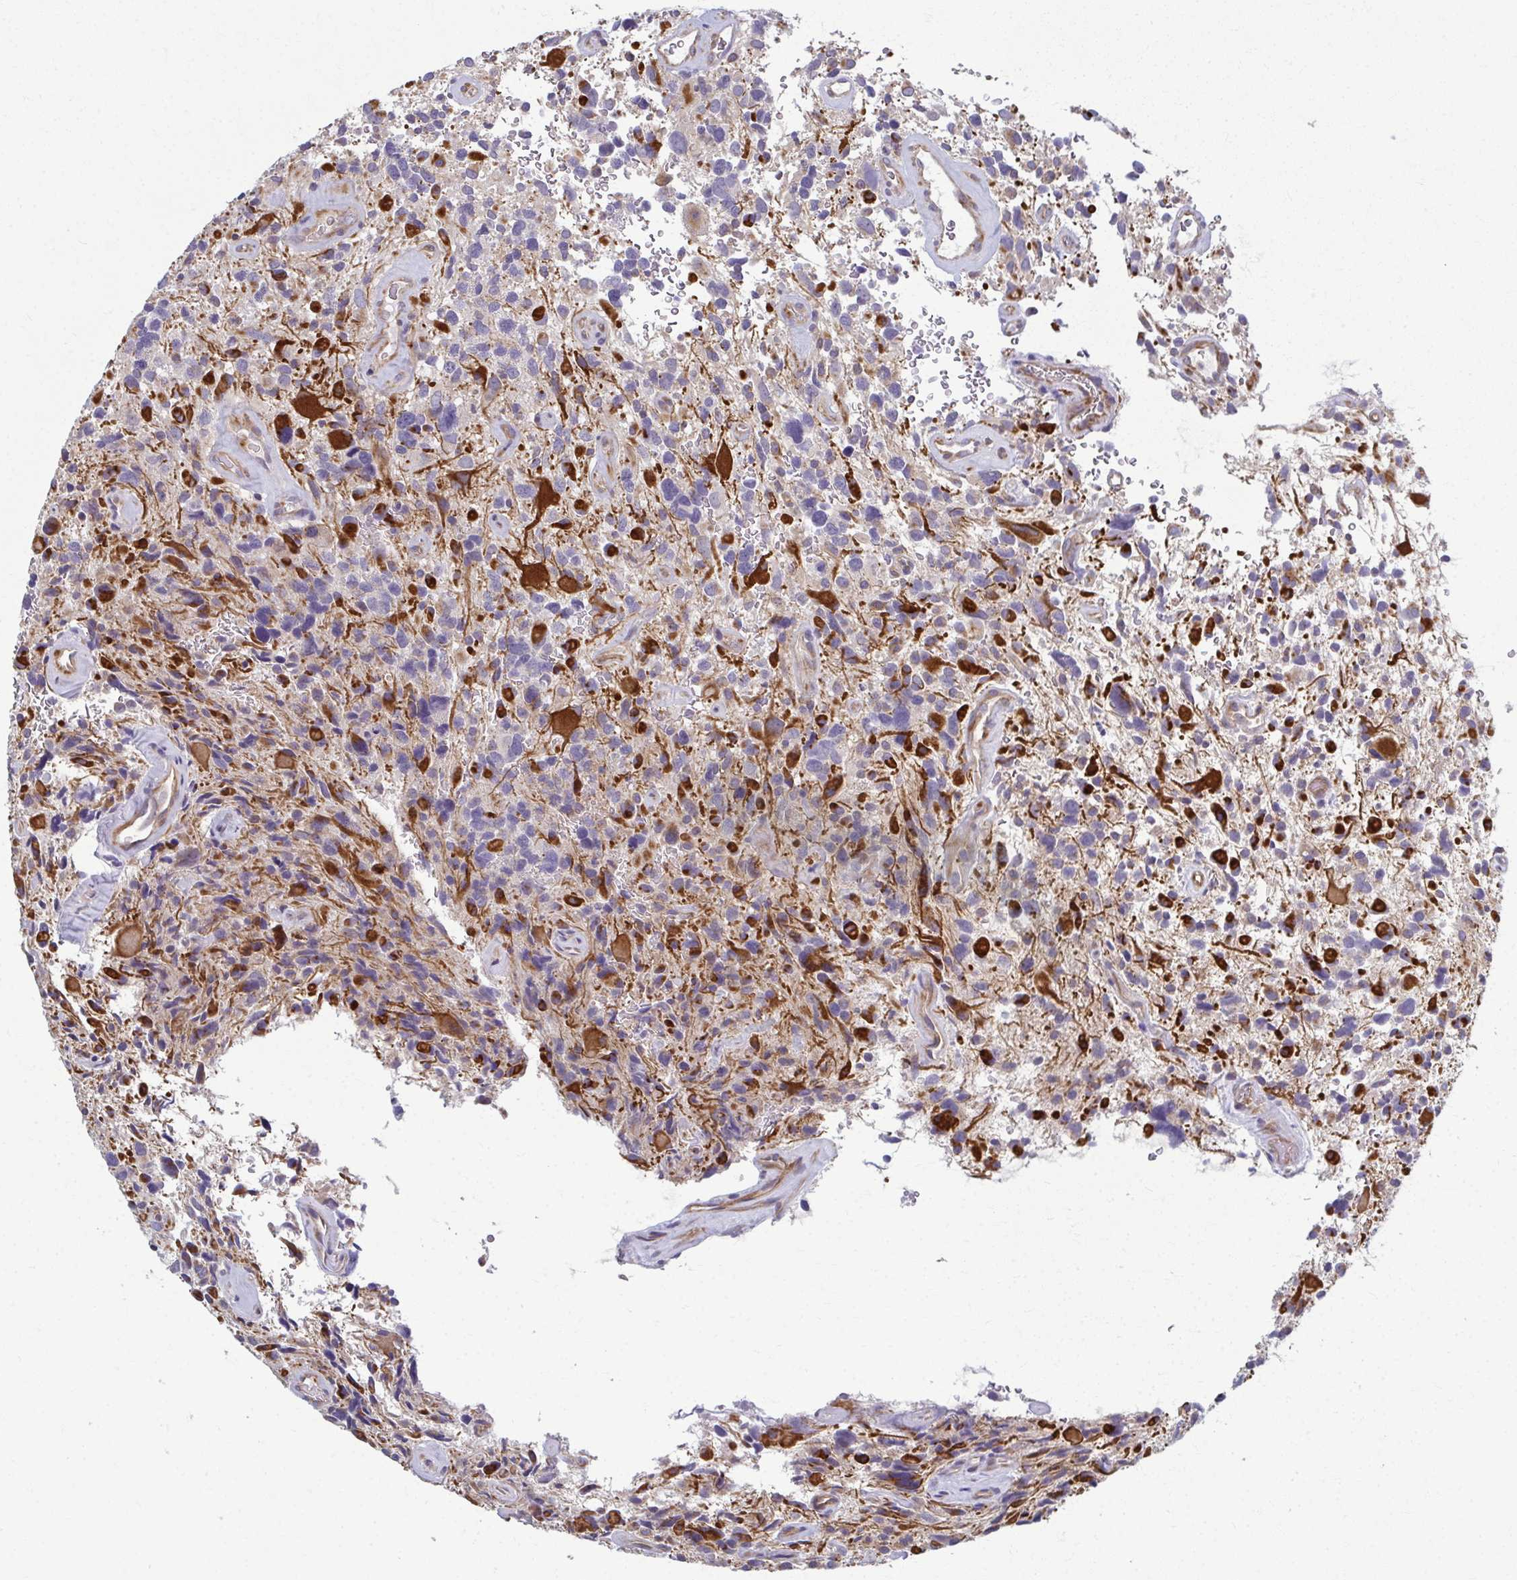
{"staining": {"intensity": "negative", "quantity": "none", "location": "none"}, "tissue": "glioma", "cell_type": "Tumor cells", "image_type": "cancer", "snomed": [{"axis": "morphology", "description": "Glioma, malignant, High grade"}, {"axis": "topography", "description": "Brain"}], "caption": "High magnification brightfield microscopy of glioma stained with DAB (brown) and counterstained with hematoxylin (blue): tumor cells show no significant positivity.", "gene": "EID2B", "patient": {"sex": "male", "age": 49}}